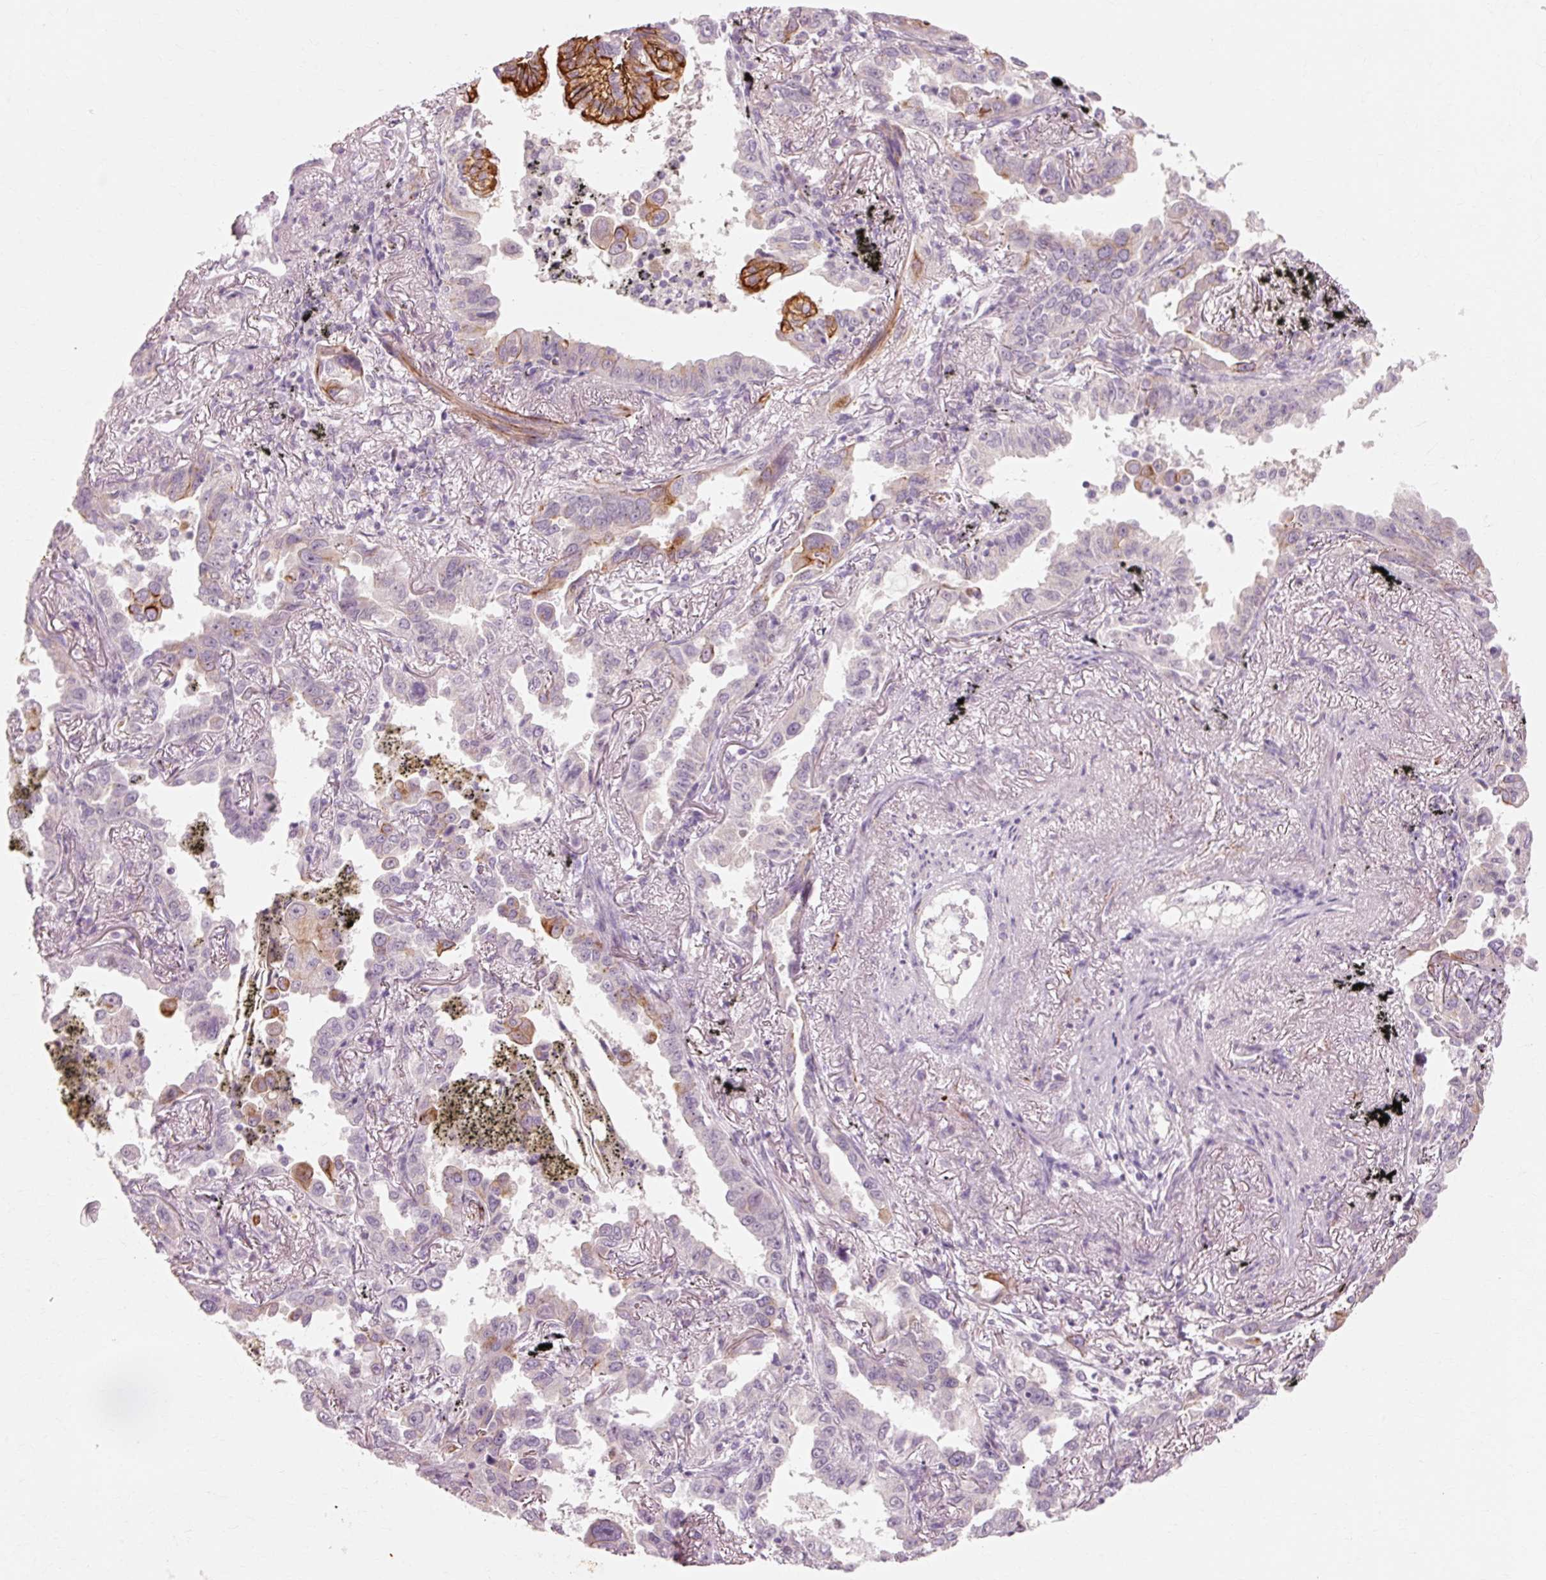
{"staining": {"intensity": "moderate", "quantity": "<25%", "location": "cytoplasmic/membranous"}, "tissue": "lung cancer", "cell_type": "Tumor cells", "image_type": "cancer", "snomed": [{"axis": "morphology", "description": "Adenocarcinoma, NOS"}, {"axis": "topography", "description": "Lung"}], "caption": "Immunohistochemical staining of lung cancer demonstrates moderate cytoplasmic/membranous protein positivity in approximately <25% of tumor cells.", "gene": "TRIM73", "patient": {"sex": "male", "age": 67}}